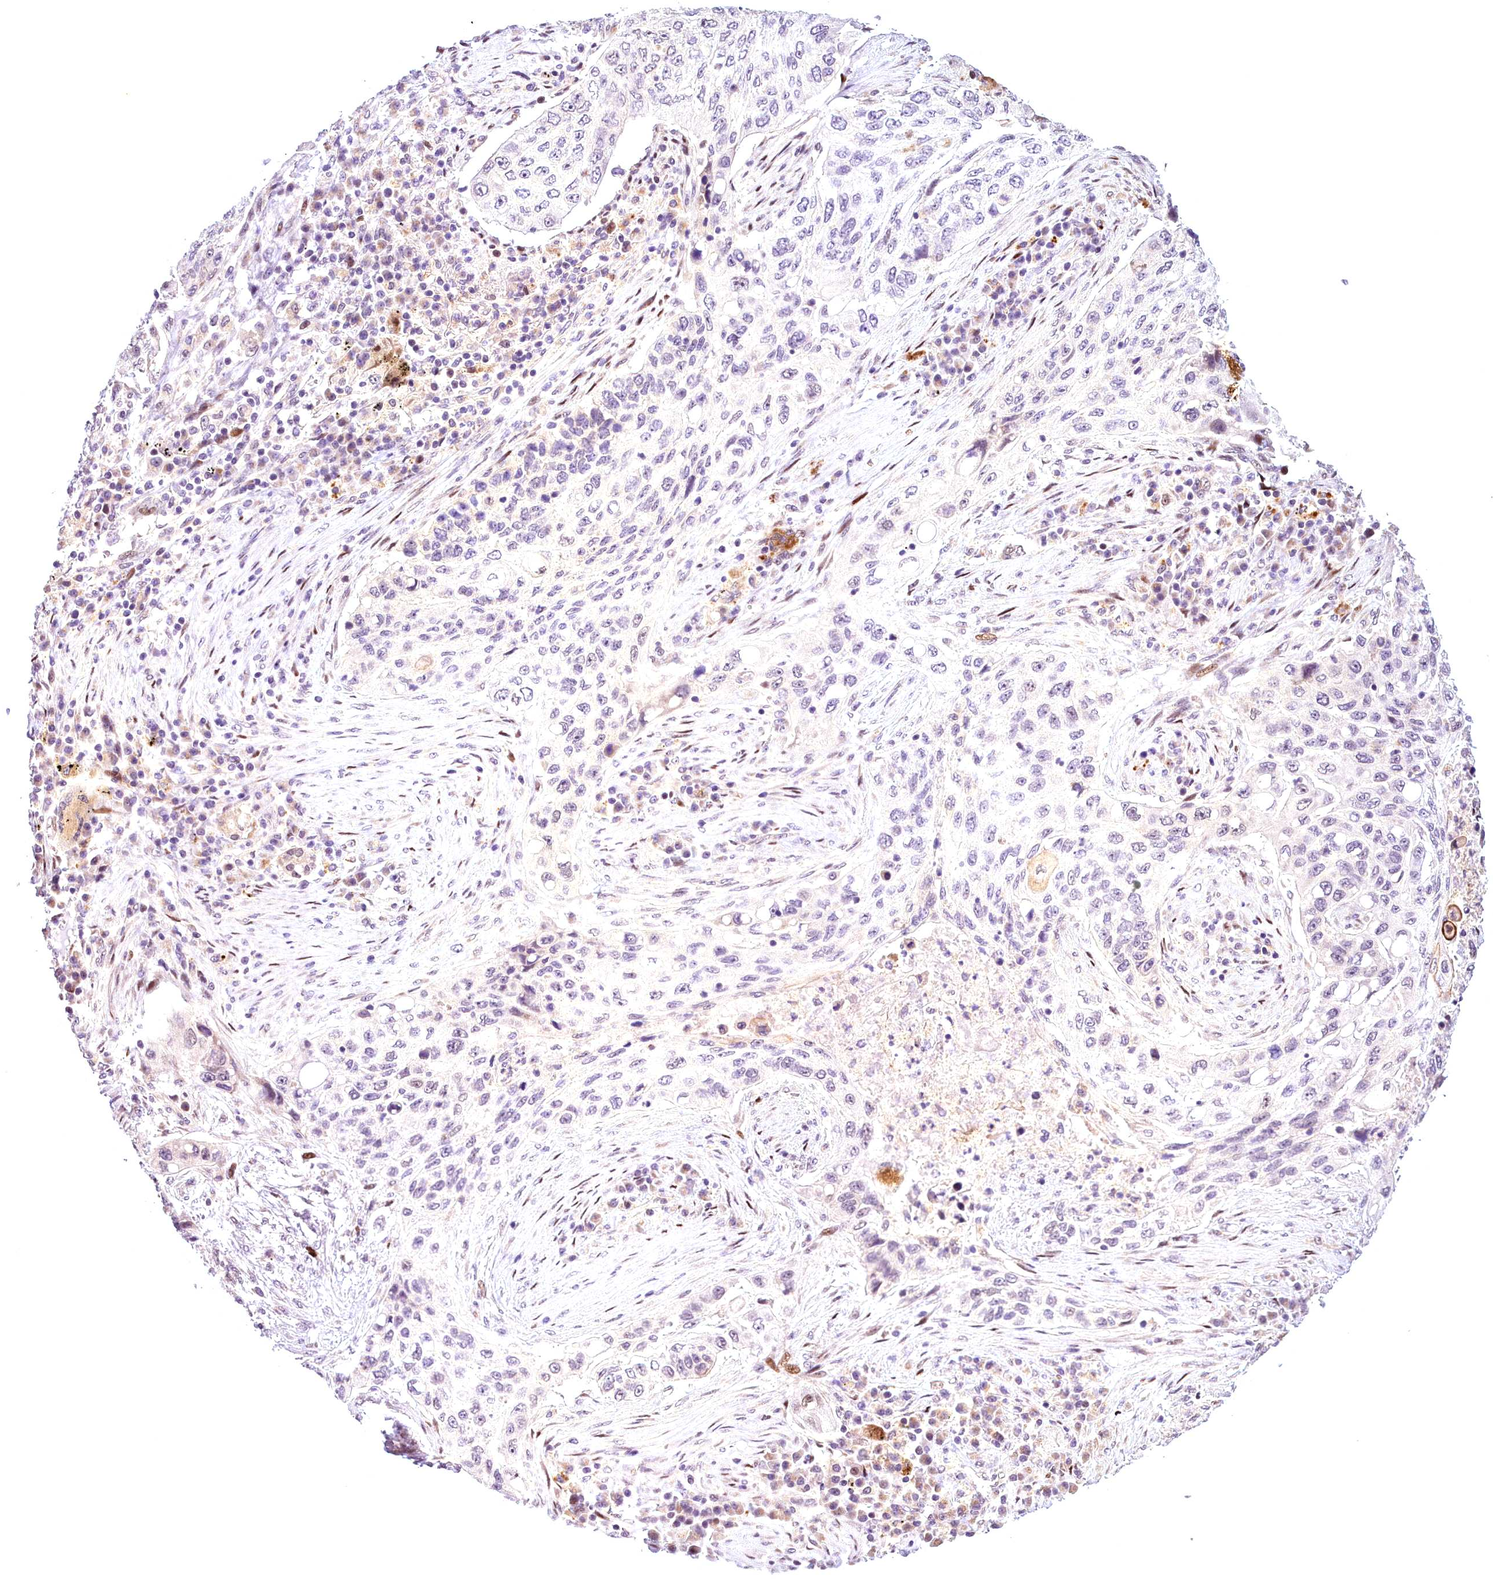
{"staining": {"intensity": "negative", "quantity": "none", "location": "none"}, "tissue": "lung cancer", "cell_type": "Tumor cells", "image_type": "cancer", "snomed": [{"axis": "morphology", "description": "Squamous cell carcinoma, NOS"}, {"axis": "topography", "description": "Lung"}], "caption": "Tumor cells are negative for brown protein staining in lung squamous cell carcinoma.", "gene": "AP1M1", "patient": {"sex": "female", "age": 63}}